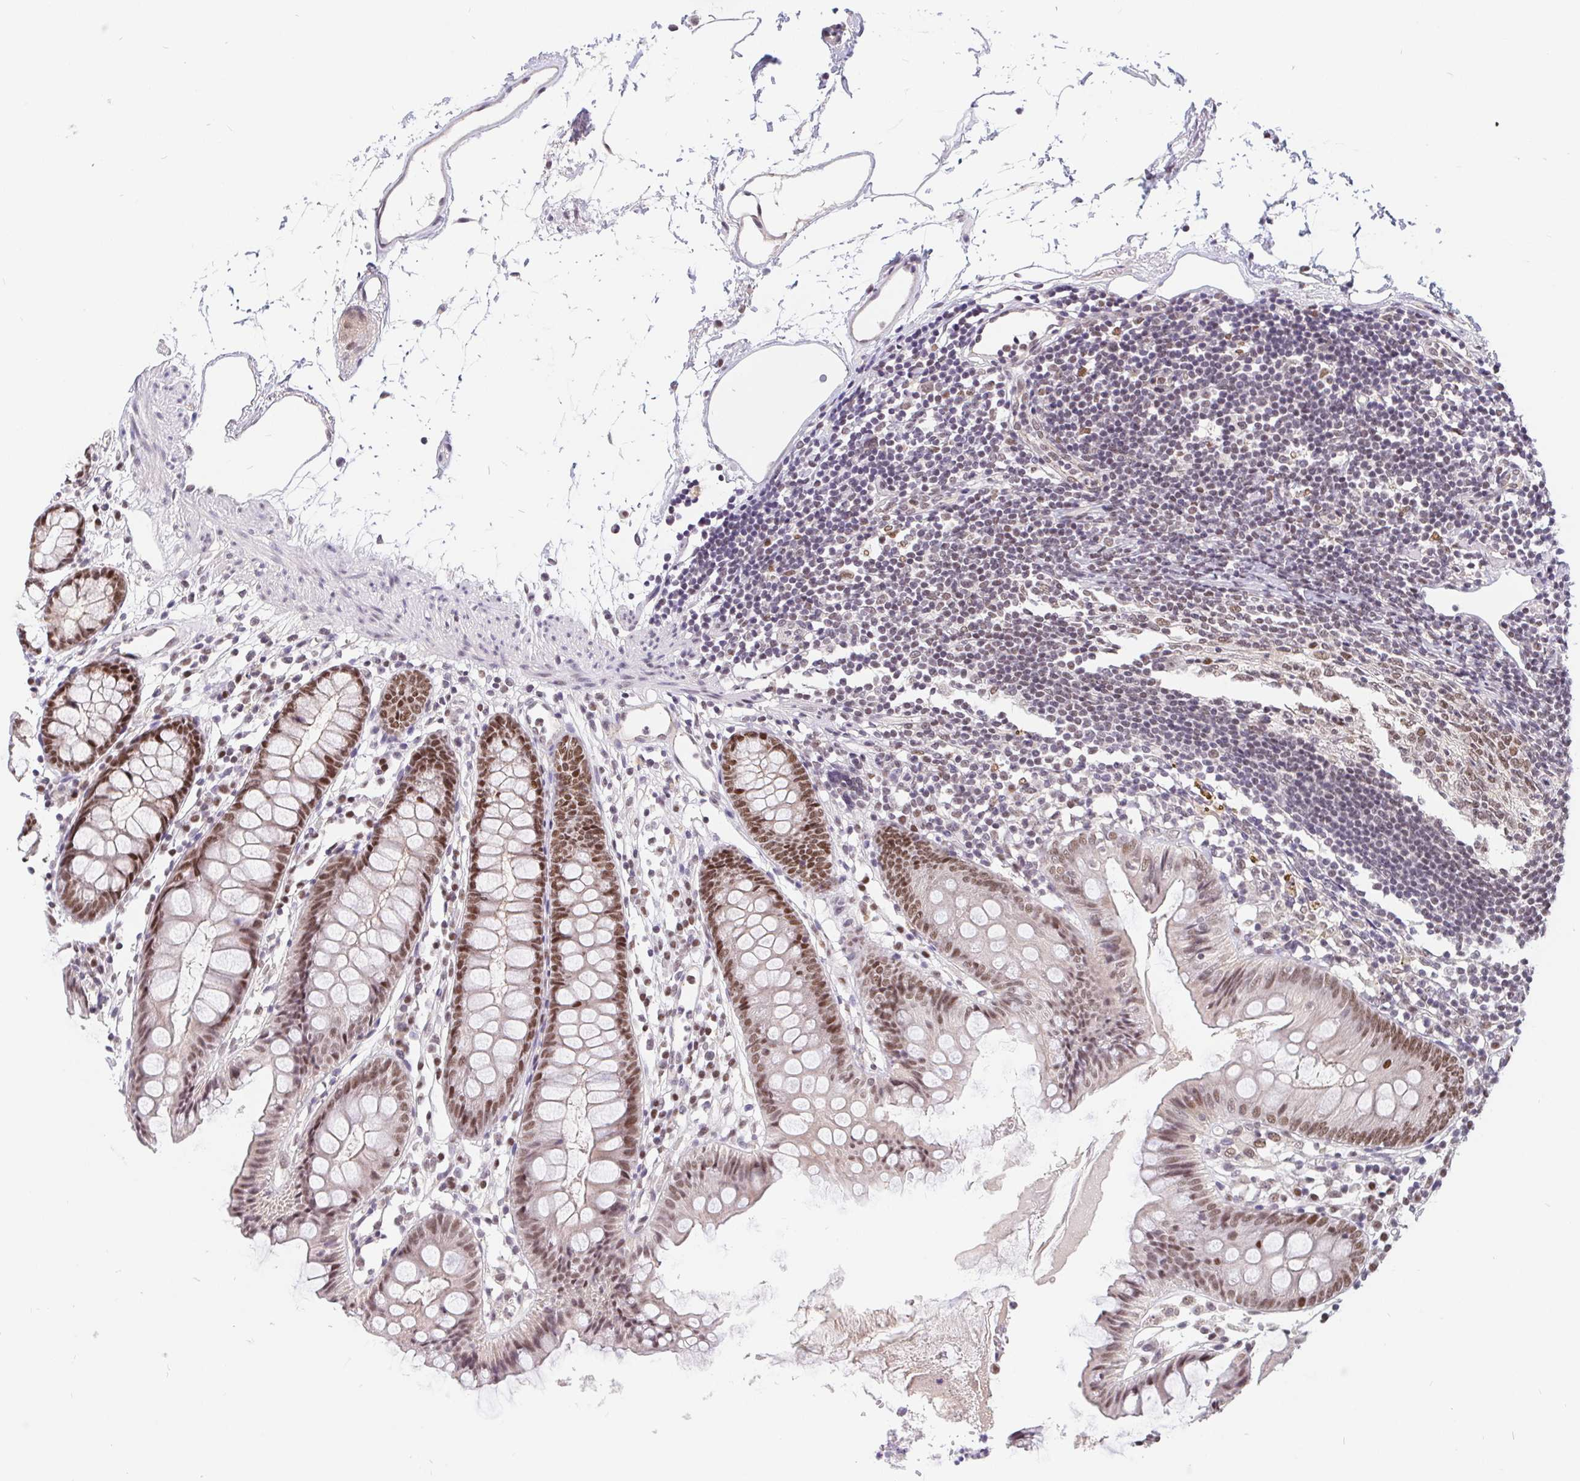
{"staining": {"intensity": "moderate", "quantity": ">75%", "location": "nuclear"}, "tissue": "colon", "cell_type": "Endothelial cells", "image_type": "normal", "snomed": [{"axis": "morphology", "description": "Normal tissue, NOS"}, {"axis": "topography", "description": "Colon"}], "caption": "Colon stained with DAB (3,3'-diaminobenzidine) immunohistochemistry demonstrates medium levels of moderate nuclear positivity in about >75% of endothelial cells.", "gene": "POU2F1", "patient": {"sex": "female", "age": 84}}